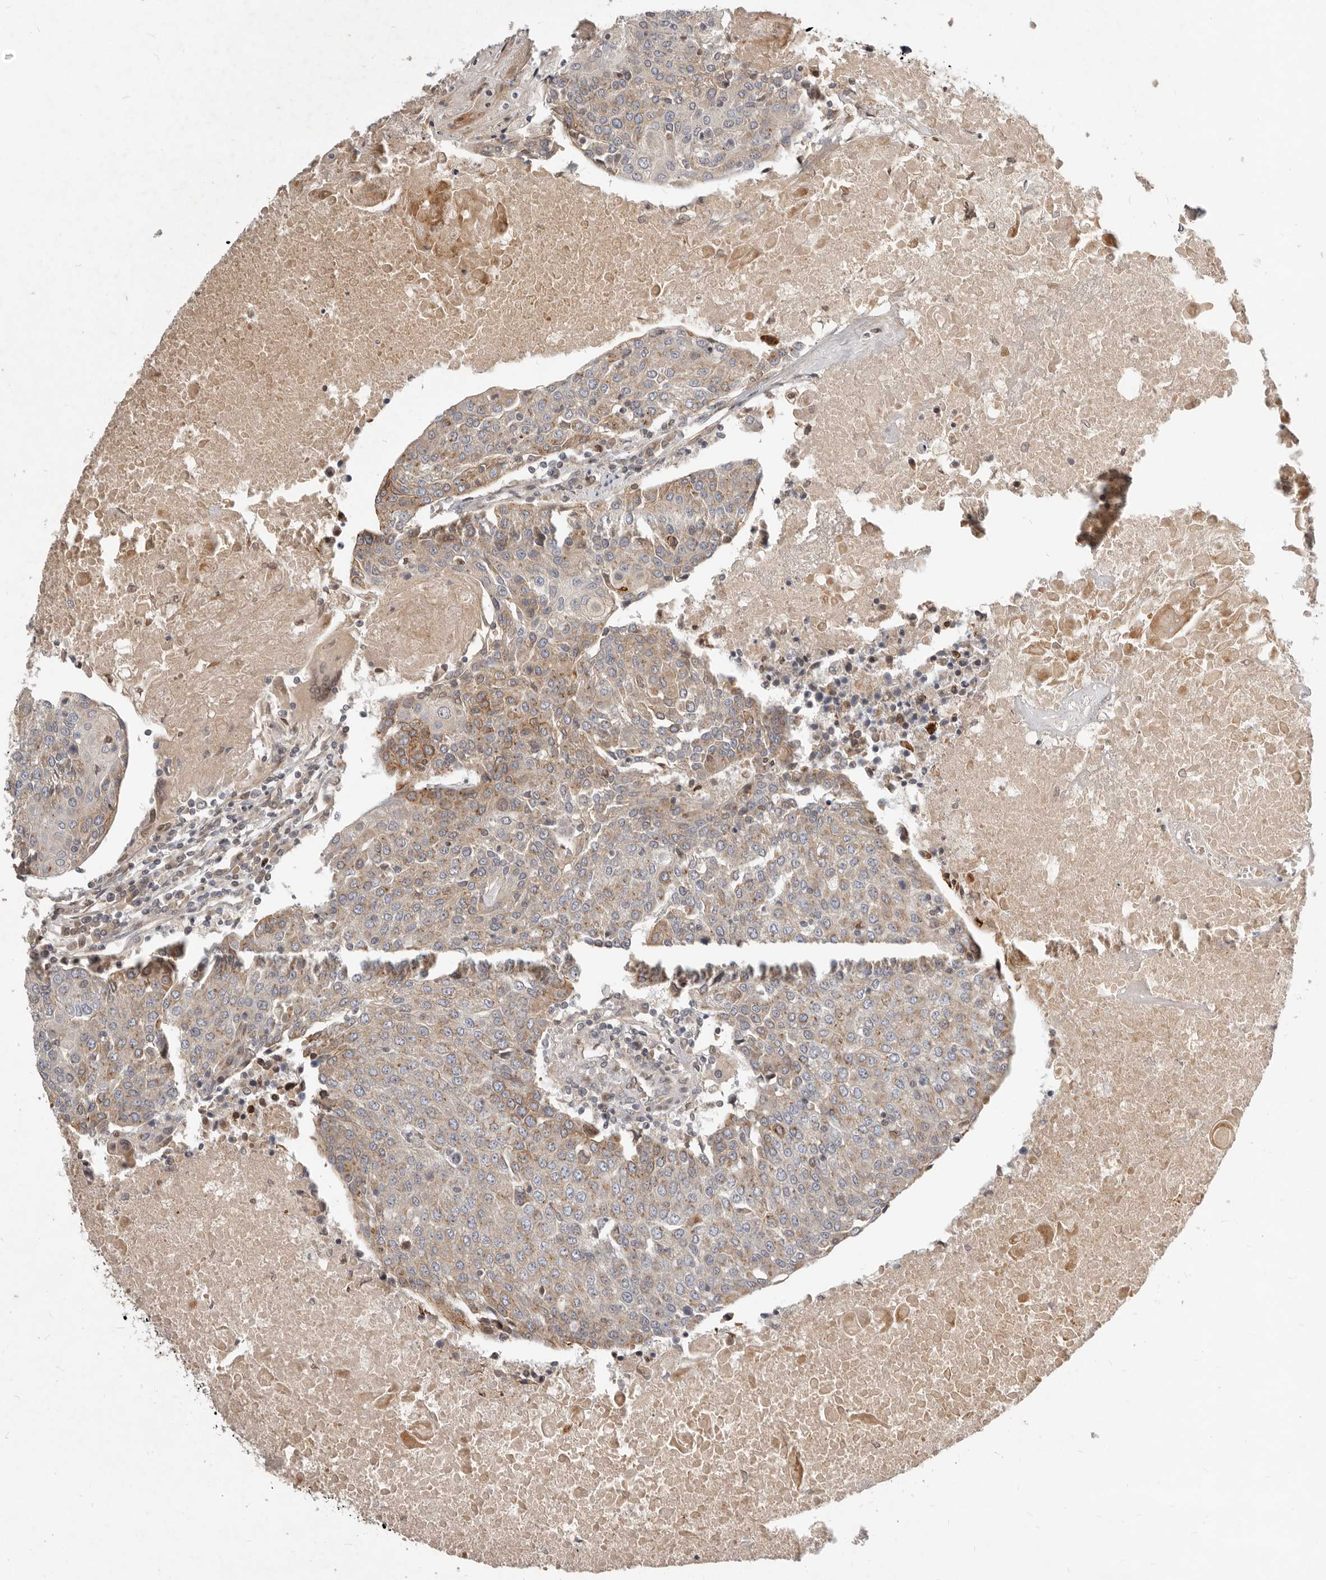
{"staining": {"intensity": "weak", "quantity": "25%-75%", "location": "cytoplasmic/membranous"}, "tissue": "urothelial cancer", "cell_type": "Tumor cells", "image_type": "cancer", "snomed": [{"axis": "morphology", "description": "Urothelial carcinoma, High grade"}, {"axis": "topography", "description": "Urinary bladder"}], "caption": "Urothelial cancer tissue exhibits weak cytoplasmic/membranous positivity in approximately 25%-75% of tumor cells, visualized by immunohistochemistry.", "gene": "NPY4R", "patient": {"sex": "female", "age": 85}}